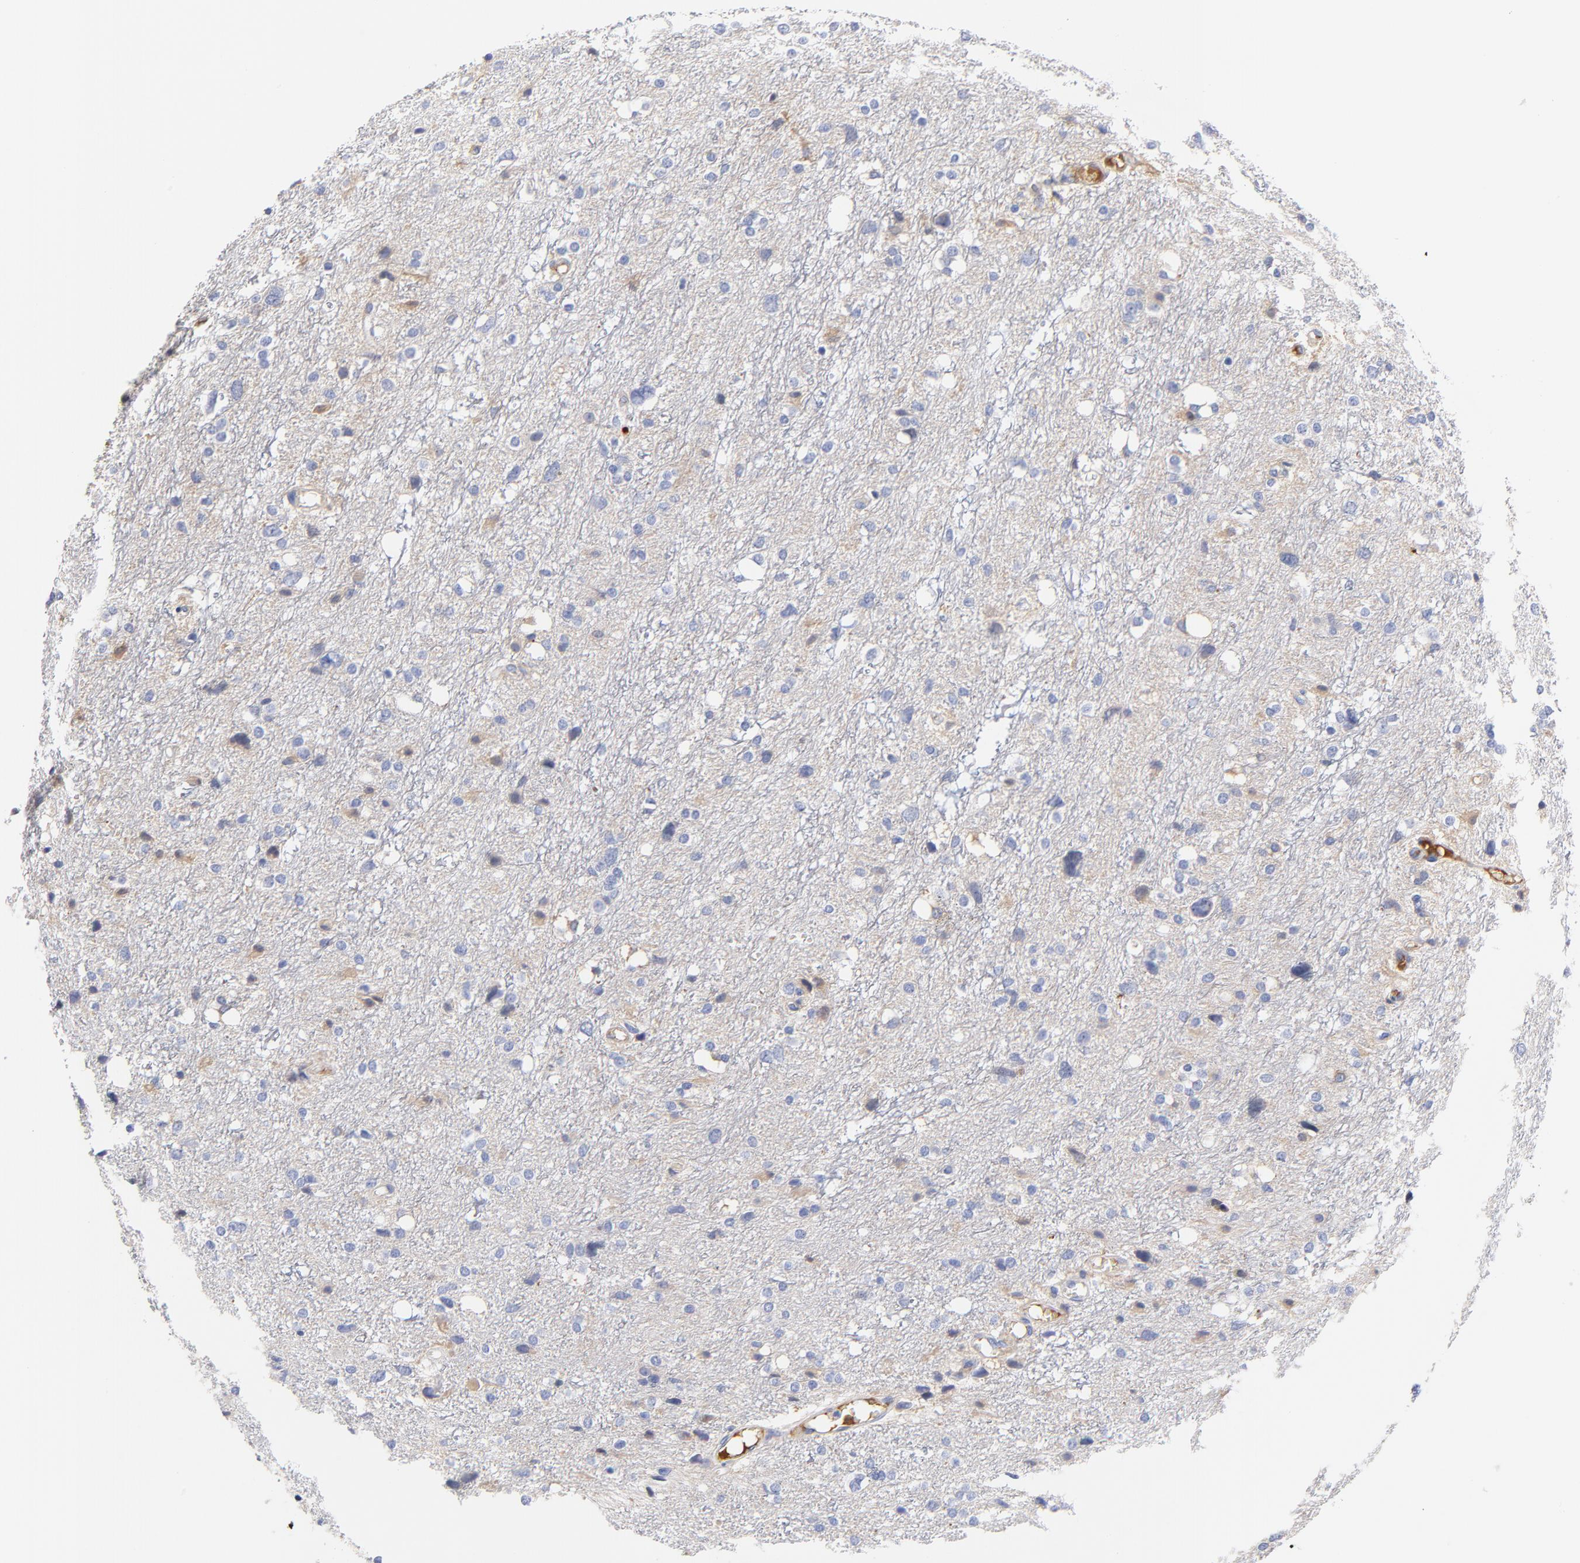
{"staining": {"intensity": "weak", "quantity": "25%-75%", "location": "cytoplasmic/membranous"}, "tissue": "glioma", "cell_type": "Tumor cells", "image_type": "cancer", "snomed": [{"axis": "morphology", "description": "Glioma, malignant, High grade"}, {"axis": "topography", "description": "Brain"}], "caption": "This micrograph exhibits immunohistochemistry (IHC) staining of human glioma, with low weak cytoplasmic/membranous expression in approximately 25%-75% of tumor cells.", "gene": "IGLV3-10", "patient": {"sex": "female", "age": 59}}